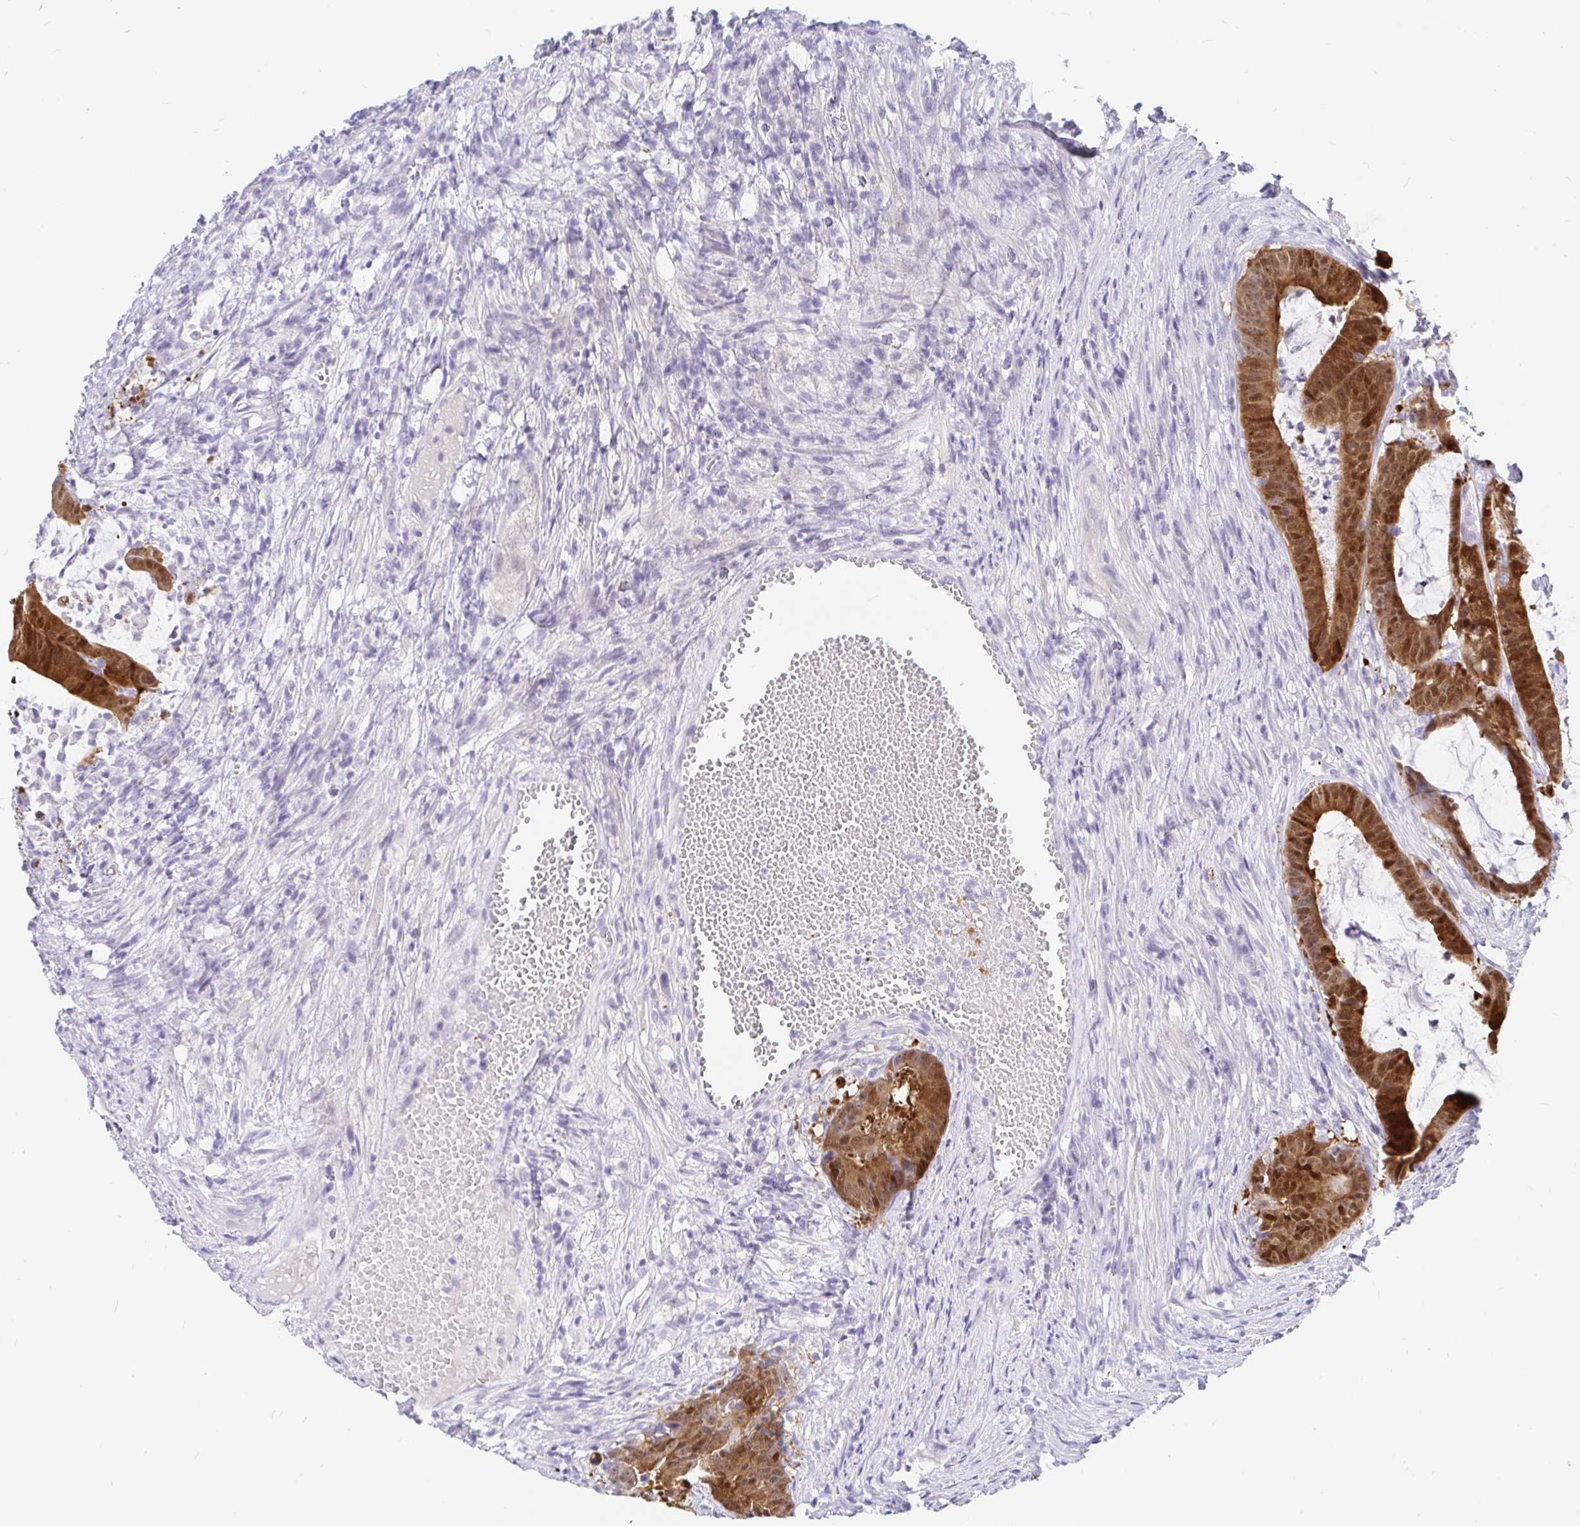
{"staining": {"intensity": "moderate", "quantity": ">75%", "location": "cytoplasmic/membranous,nuclear"}, "tissue": "colorectal cancer", "cell_type": "Tumor cells", "image_type": "cancer", "snomed": [{"axis": "morphology", "description": "Adenocarcinoma, NOS"}, {"axis": "topography", "description": "Colon"}], "caption": "Colorectal adenocarcinoma tissue exhibits moderate cytoplasmic/membranous and nuclear staining in about >75% of tumor cells (IHC, brightfield microscopy, high magnification).", "gene": "PPP1R1B", "patient": {"sex": "female", "age": 78}}